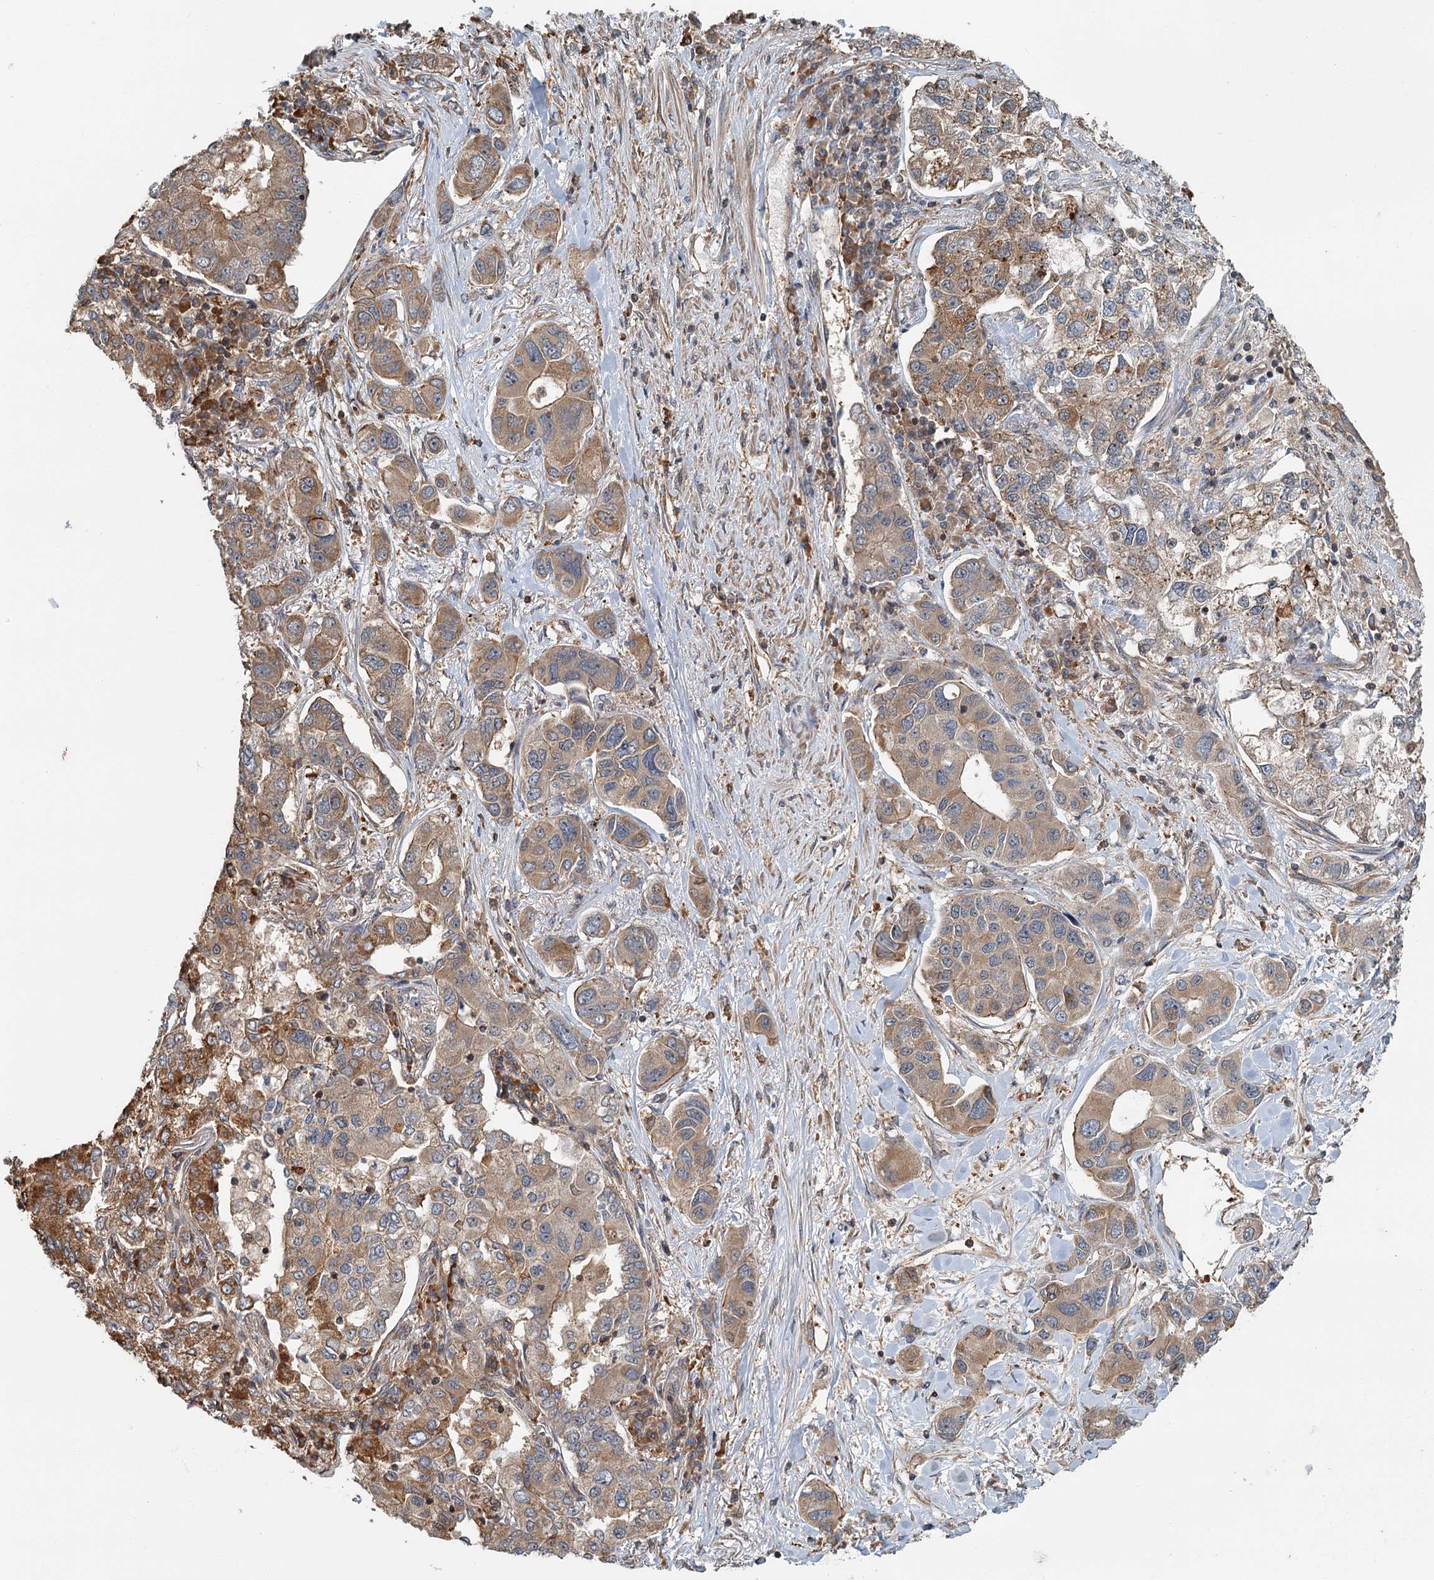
{"staining": {"intensity": "moderate", "quantity": ">75%", "location": "cytoplasmic/membranous"}, "tissue": "lung cancer", "cell_type": "Tumor cells", "image_type": "cancer", "snomed": [{"axis": "morphology", "description": "Adenocarcinoma, NOS"}, {"axis": "topography", "description": "Lung"}], "caption": "The micrograph shows a brown stain indicating the presence of a protein in the cytoplasmic/membranous of tumor cells in lung cancer (adenocarcinoma).", "gene": "ZNF527", "patient": {"sex": "male", "age": 49}}